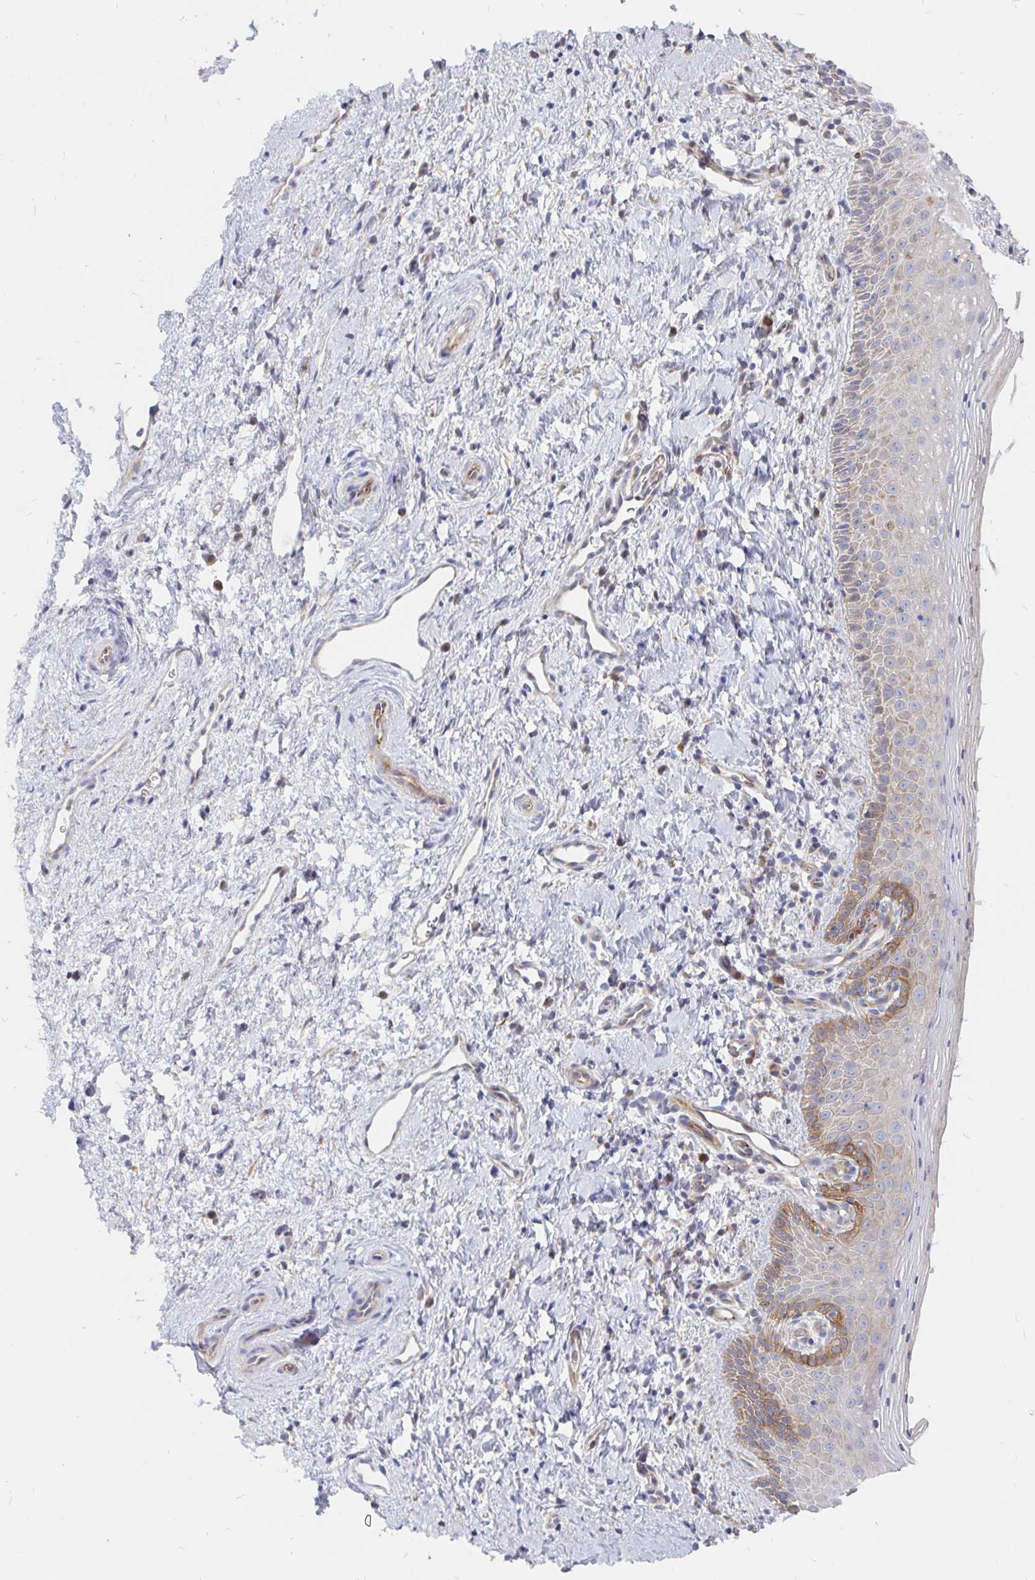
{"staining": {"intensity": "moderate", "quantity": "<25%", "location": "cytoplasmic/membranous"}, "tissue": "vagina", "cell_type": "Squamous epithelial cells", "image_type": "normal", "snomed": [{"axis": "morphology", "description": "Normal tissue, NOS"}, {"axis": "topography", "description": "Vagina"}], "caption": "Immunohistochemistry (DAB) staining of normal vagina displays moderate cytoplasmic/membranous protein positivity in about <25% of squamous epithelial cells. The protein is shown in brown color, while the nuclei are stained blue.", "gene": "KCTD19", "patient": {"sex": "female", "age": 51}}